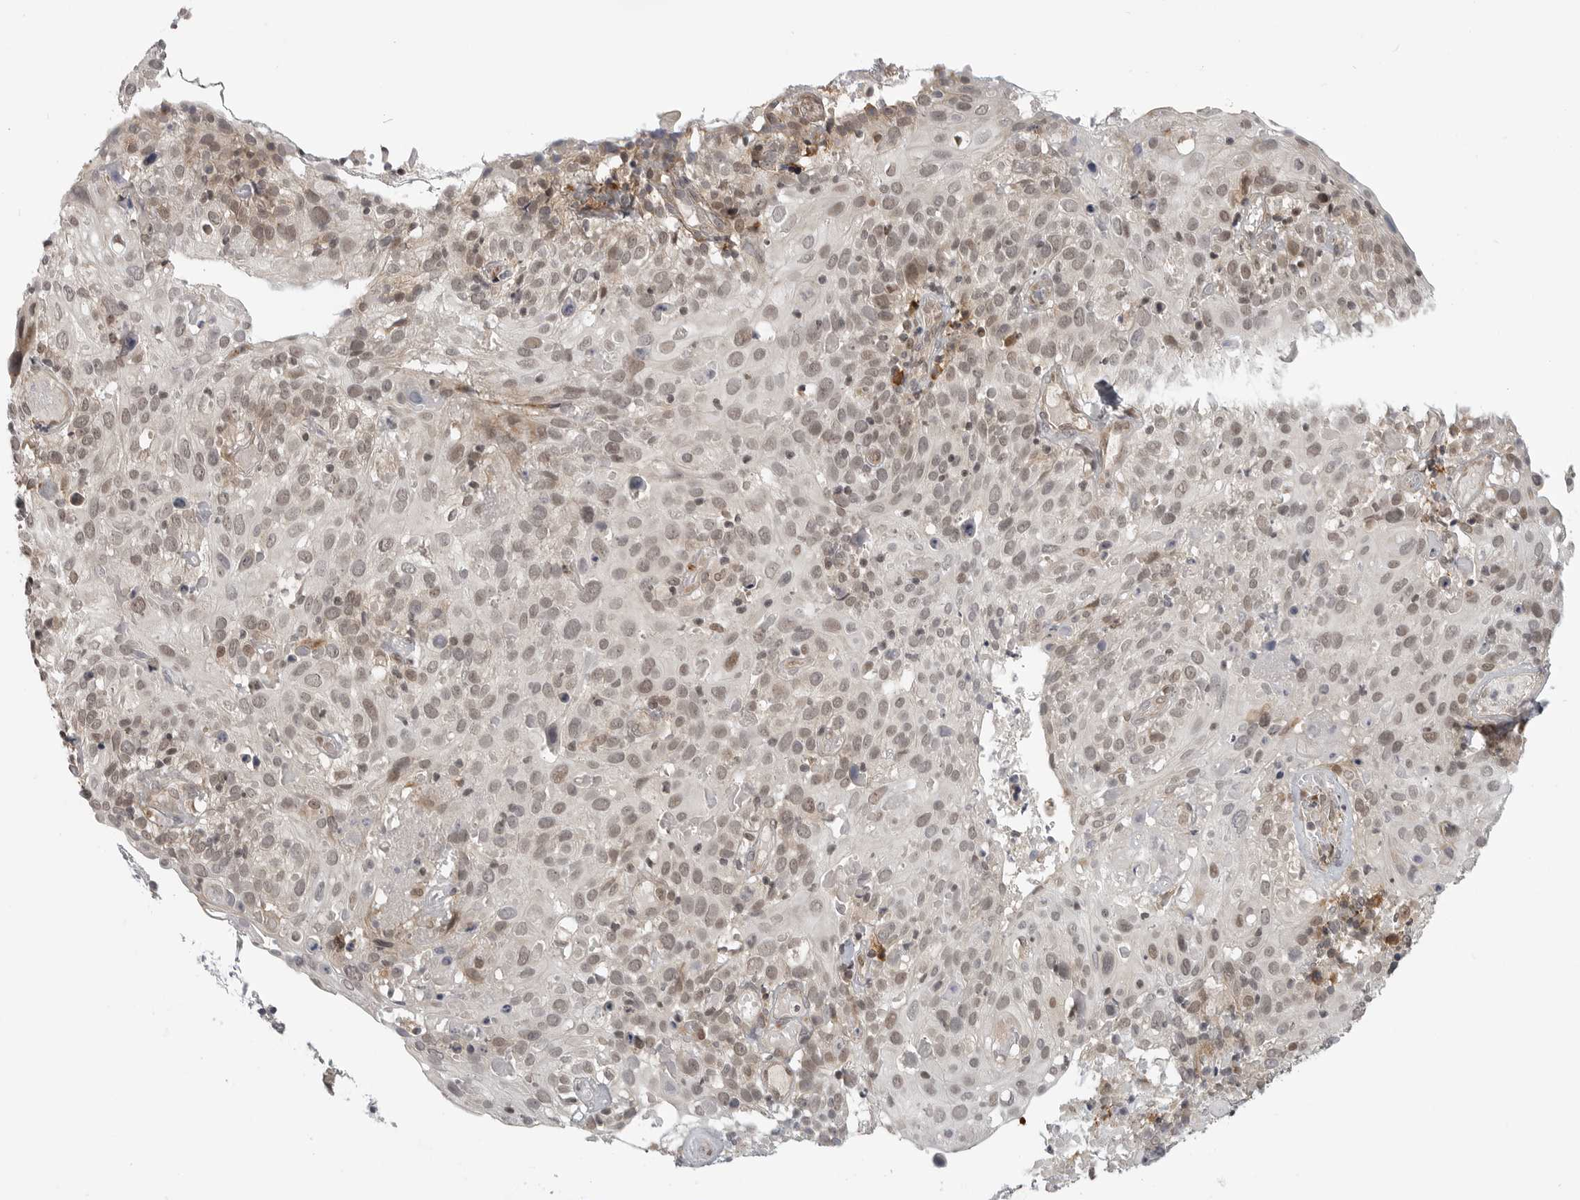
{"staining": {"intensity": "weak", "quantity": "25%-75%", "location": "nuclear"}, "tissue": "cervical cancer", "cell_type": "Tumor cells", "image_type": "cancer", "snomed": [{"axis": "morphology", "description": "Squamous cell carcinoma, NOS"}, {"axis": "topography", "description": "Cervix"}], "caption": "A photomicrograph of human cervical squamous cell carcinoma stained for a protein demonstrates weak nuclear brown staining in tumor cells.", "gene": "CEP295NL", "patient": {"sex": "female", "age": 74}}